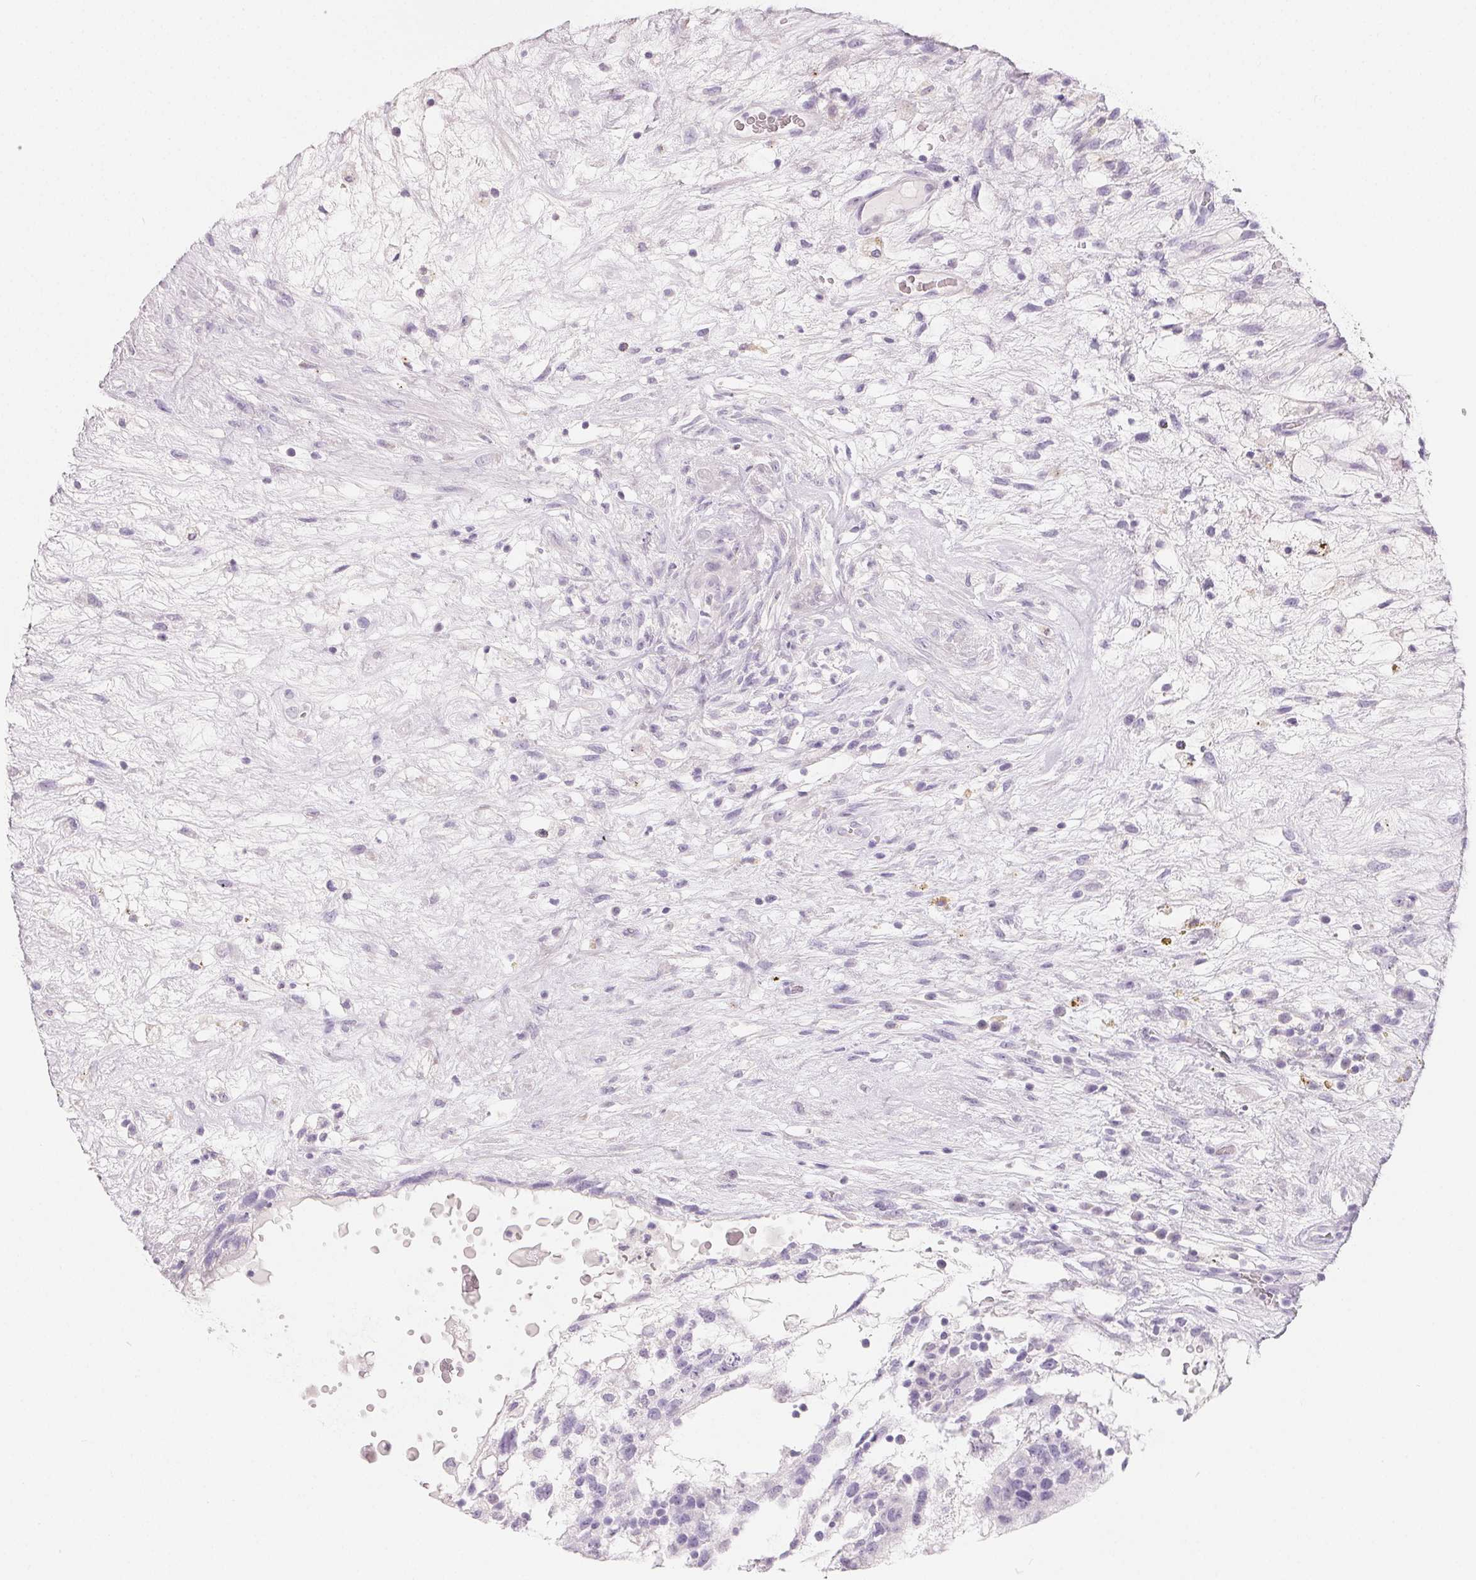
{"staining": {"intensity": "negative", "quantity": "none", "location": "none"}, "tissue": "testis cancer", "cell_type": "Tumor cells", "image_type": "cancer", "snomed": [{"axis": "morphology", "description": "Normal tissue, NOS"}, {"axis": "morphology", "description": "Carcinoma, Embryonal, NOS"}, {"axis": "topography", "description": "Testis"}], "caption": "There is no significant staining in tumor cells of embryonal carcinoma (testis).", "gene": "SPACA5B", "patient": {"sex": "male", "age": 32}}